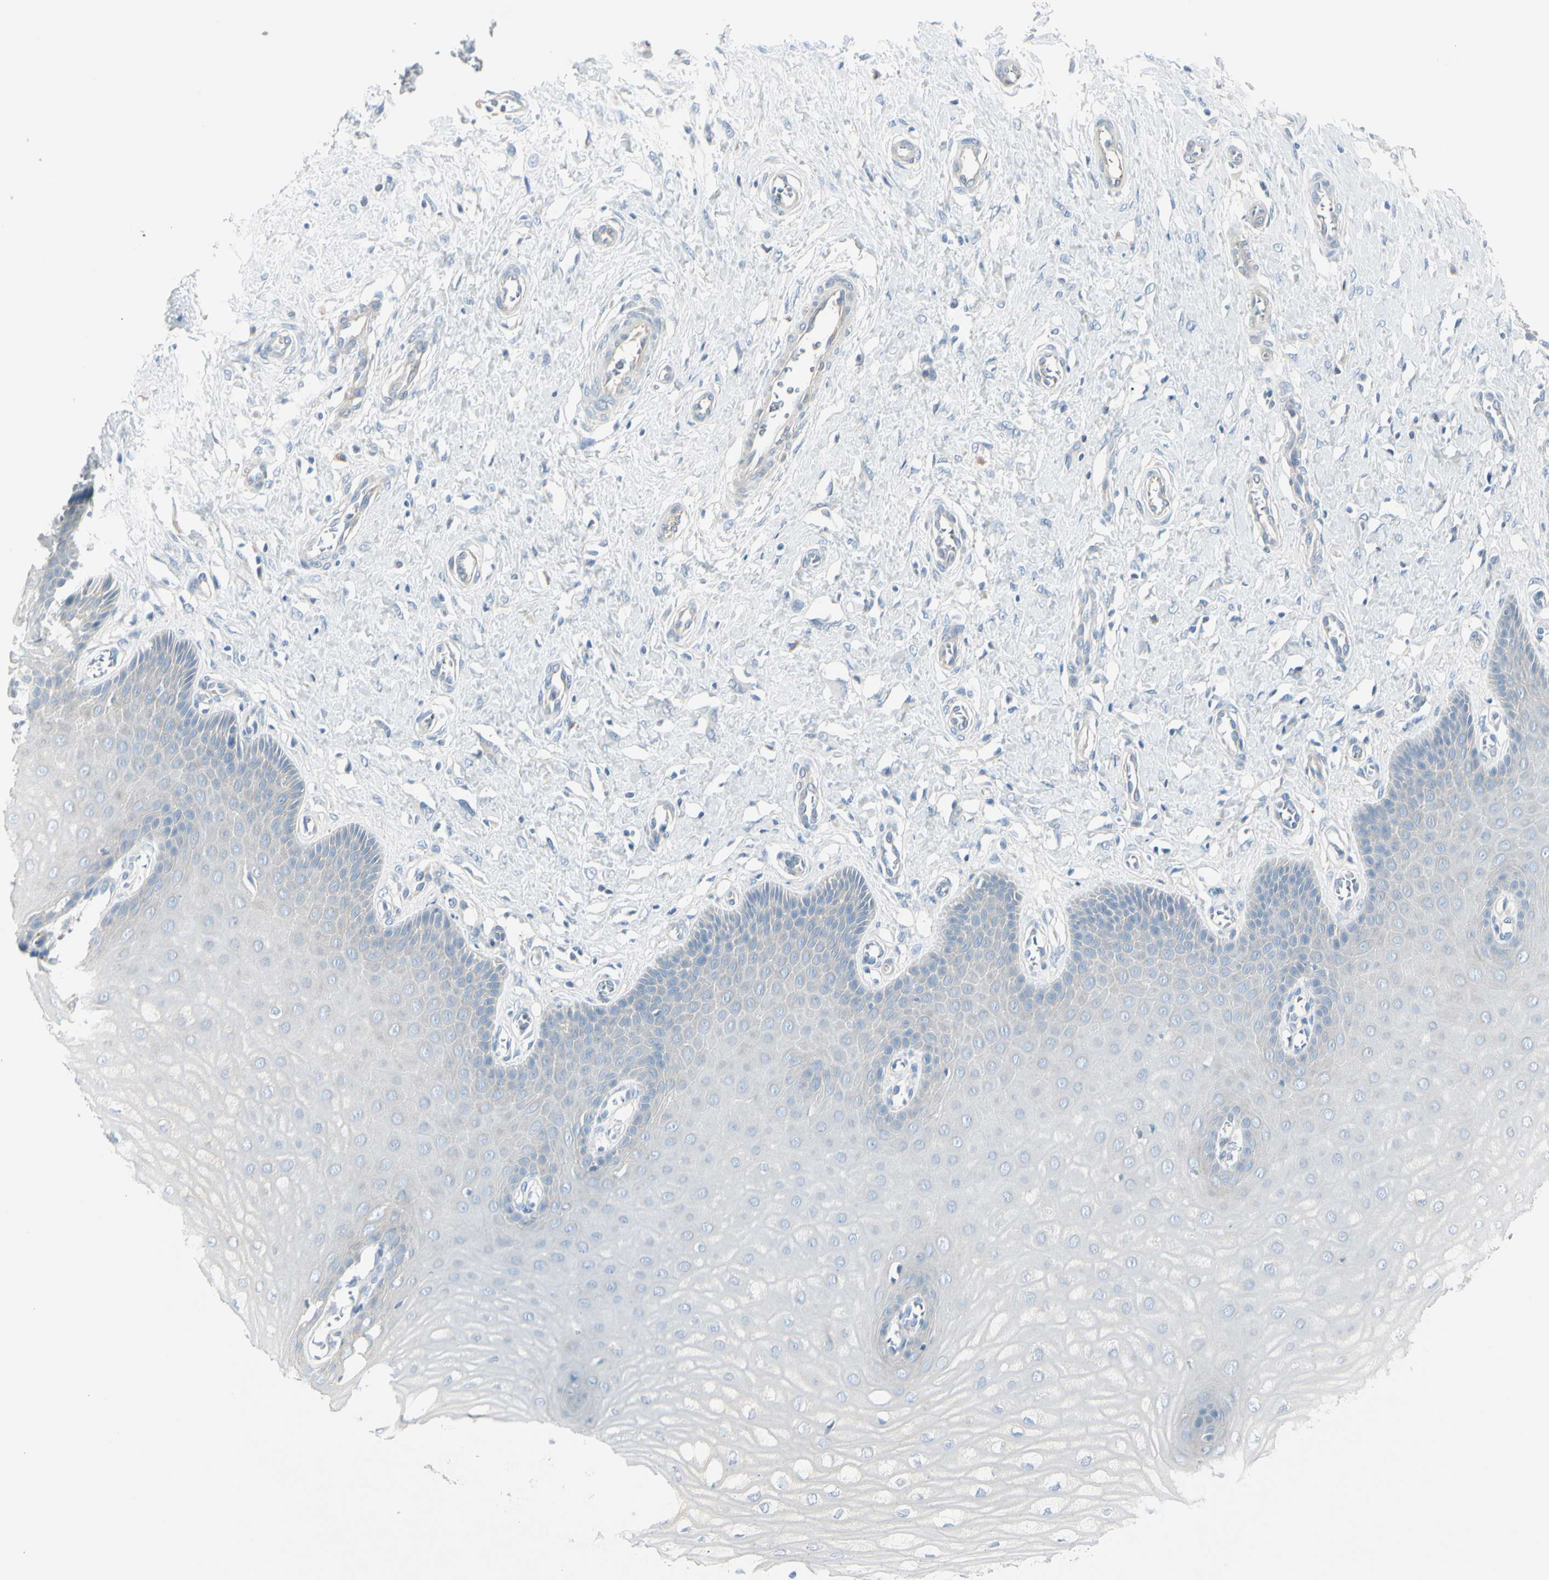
{"staining": {"intensity": "negative", "quantity": "none", "location": "none"}, "tissue": "cervix", "cell_type": "Glandular cells", "image_type": "normal", "snomed": [{"axis": "morphology", "description": "Normal tissue, NOS"}, {"axis": "topography", "description": "Cervix"}], "caption": "IHC histopathology image of normal cervix: human cervix stained with DAB demonstrates no significant protein expression in glandular cells.", "gene": "CACNA2D1", "patient": {"sex": "female", "age": 55}}